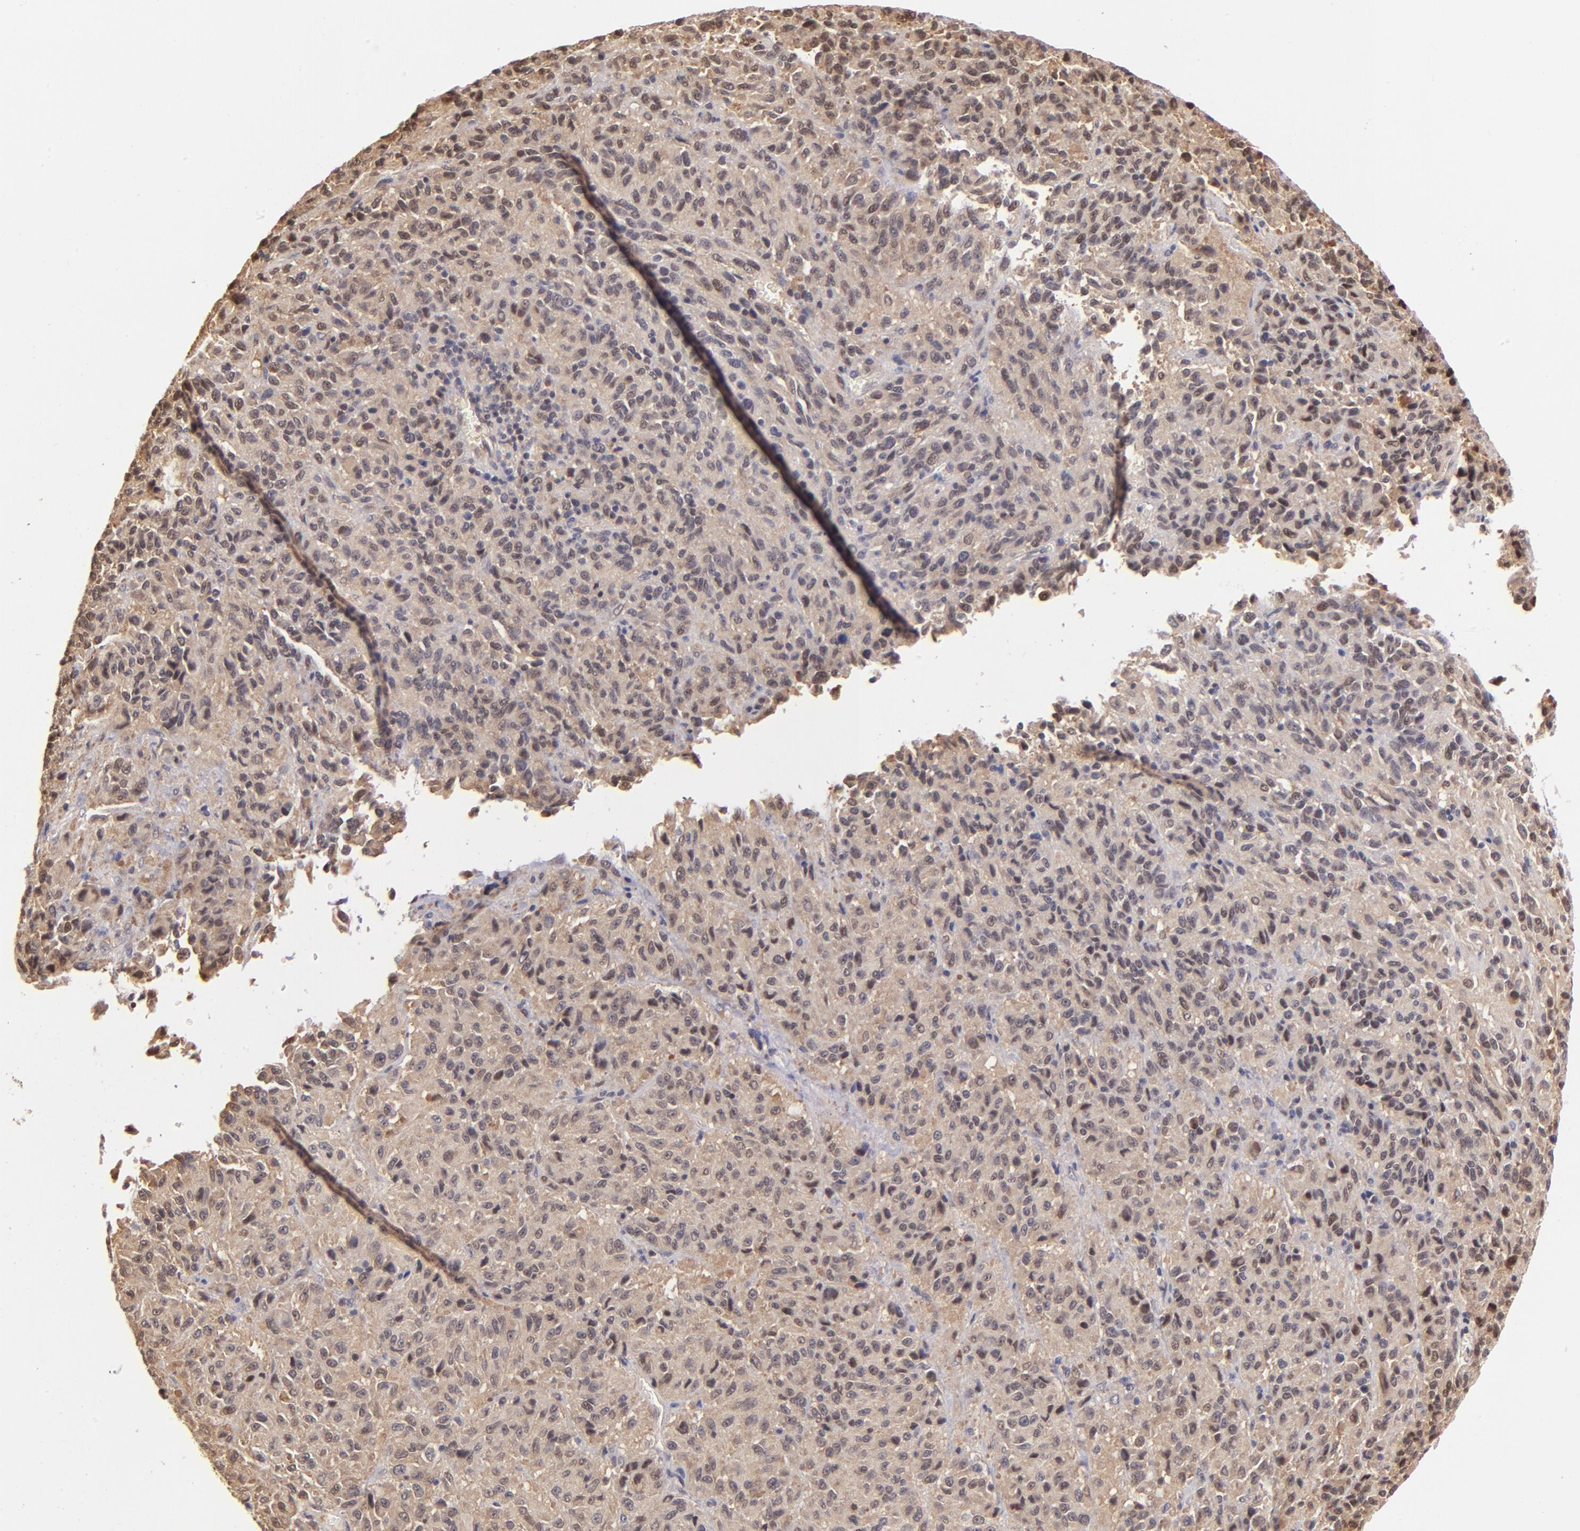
{"staining": {"intensity": "weak", "quantity": ">75%", "location": "cytoplasmic/membranous,nuclear"}, "tissue": "melanoma", "cell_type": "Tumor cells", "image_type": "cancer", "snomed": [{"axis": "morphology", "description": "Malignant melanoma, Metastatic site"}, {"axis": "topography", "description": "Lung"}], "caption": "Brown immunohistochemical staining in human melanoma exhibits weak cytoplasmic/membranous and nuclear expression in about >75% of tumor cells. Immunohistochemistry stains the protein of interest in brown and the nuclei are stained blue.", "gene": "YWHAB", "patient": {"sex": "male", "age": 64}}